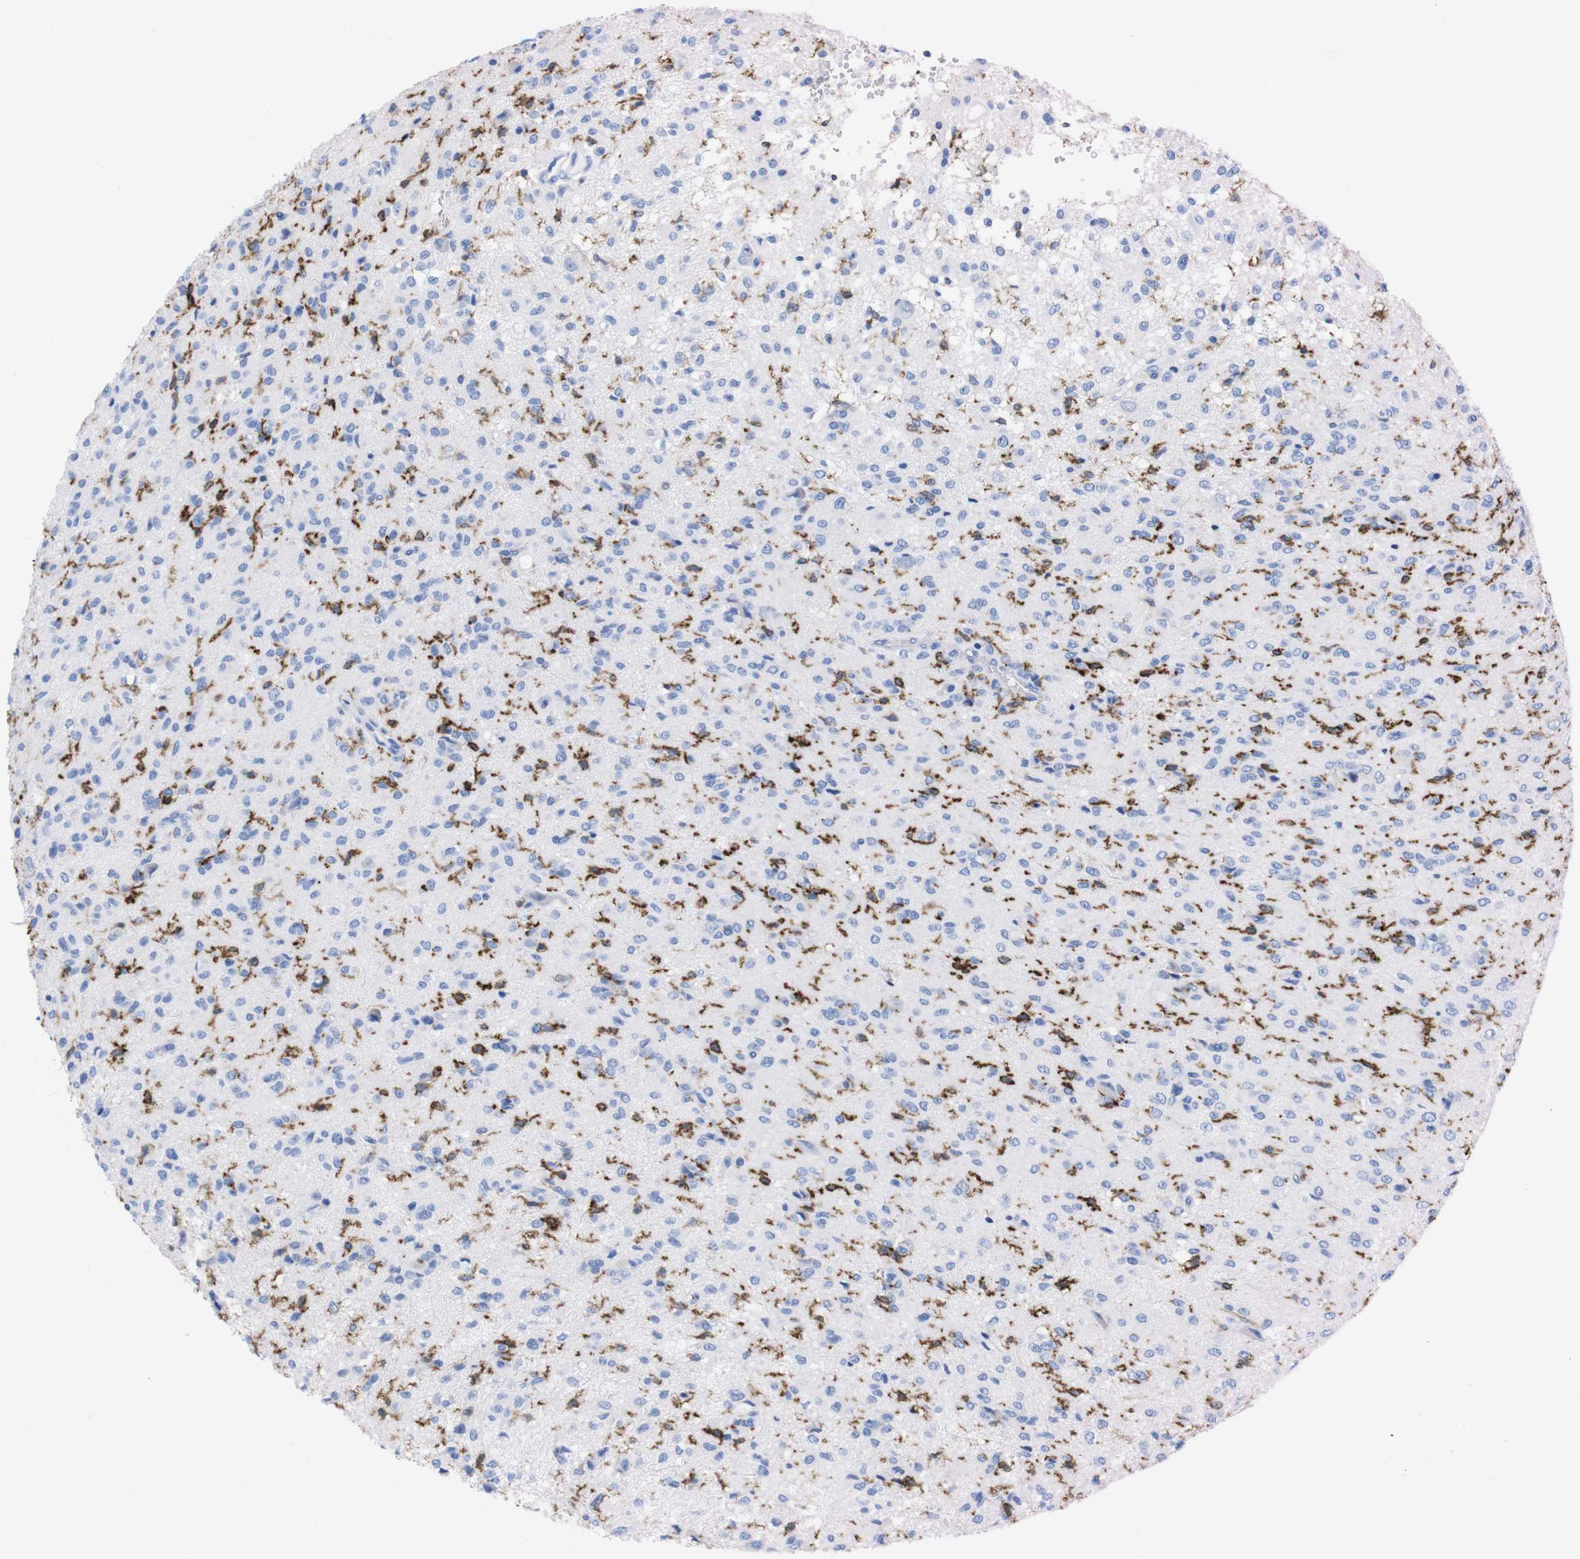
{"staining": {"intensity": "negative", "quantity": "none", "location": "none"}, "tissue": "glioma", "cell_type": "Tumor cells", "image_type": "cancer", "snomed": [{"axis": "morphology", "description": "Glioma, malignant, High grade"}, {"axis": "topography", "description": "Brain"}], "caption": "DAB (3,3'-diaminobenzidine) immunohistochemical staining of human malignant glioma (high-grade) reveals no significant staining in tumor cells.", "gene": "P2RY12", "patient": {"sex": "female", "age": 59}}